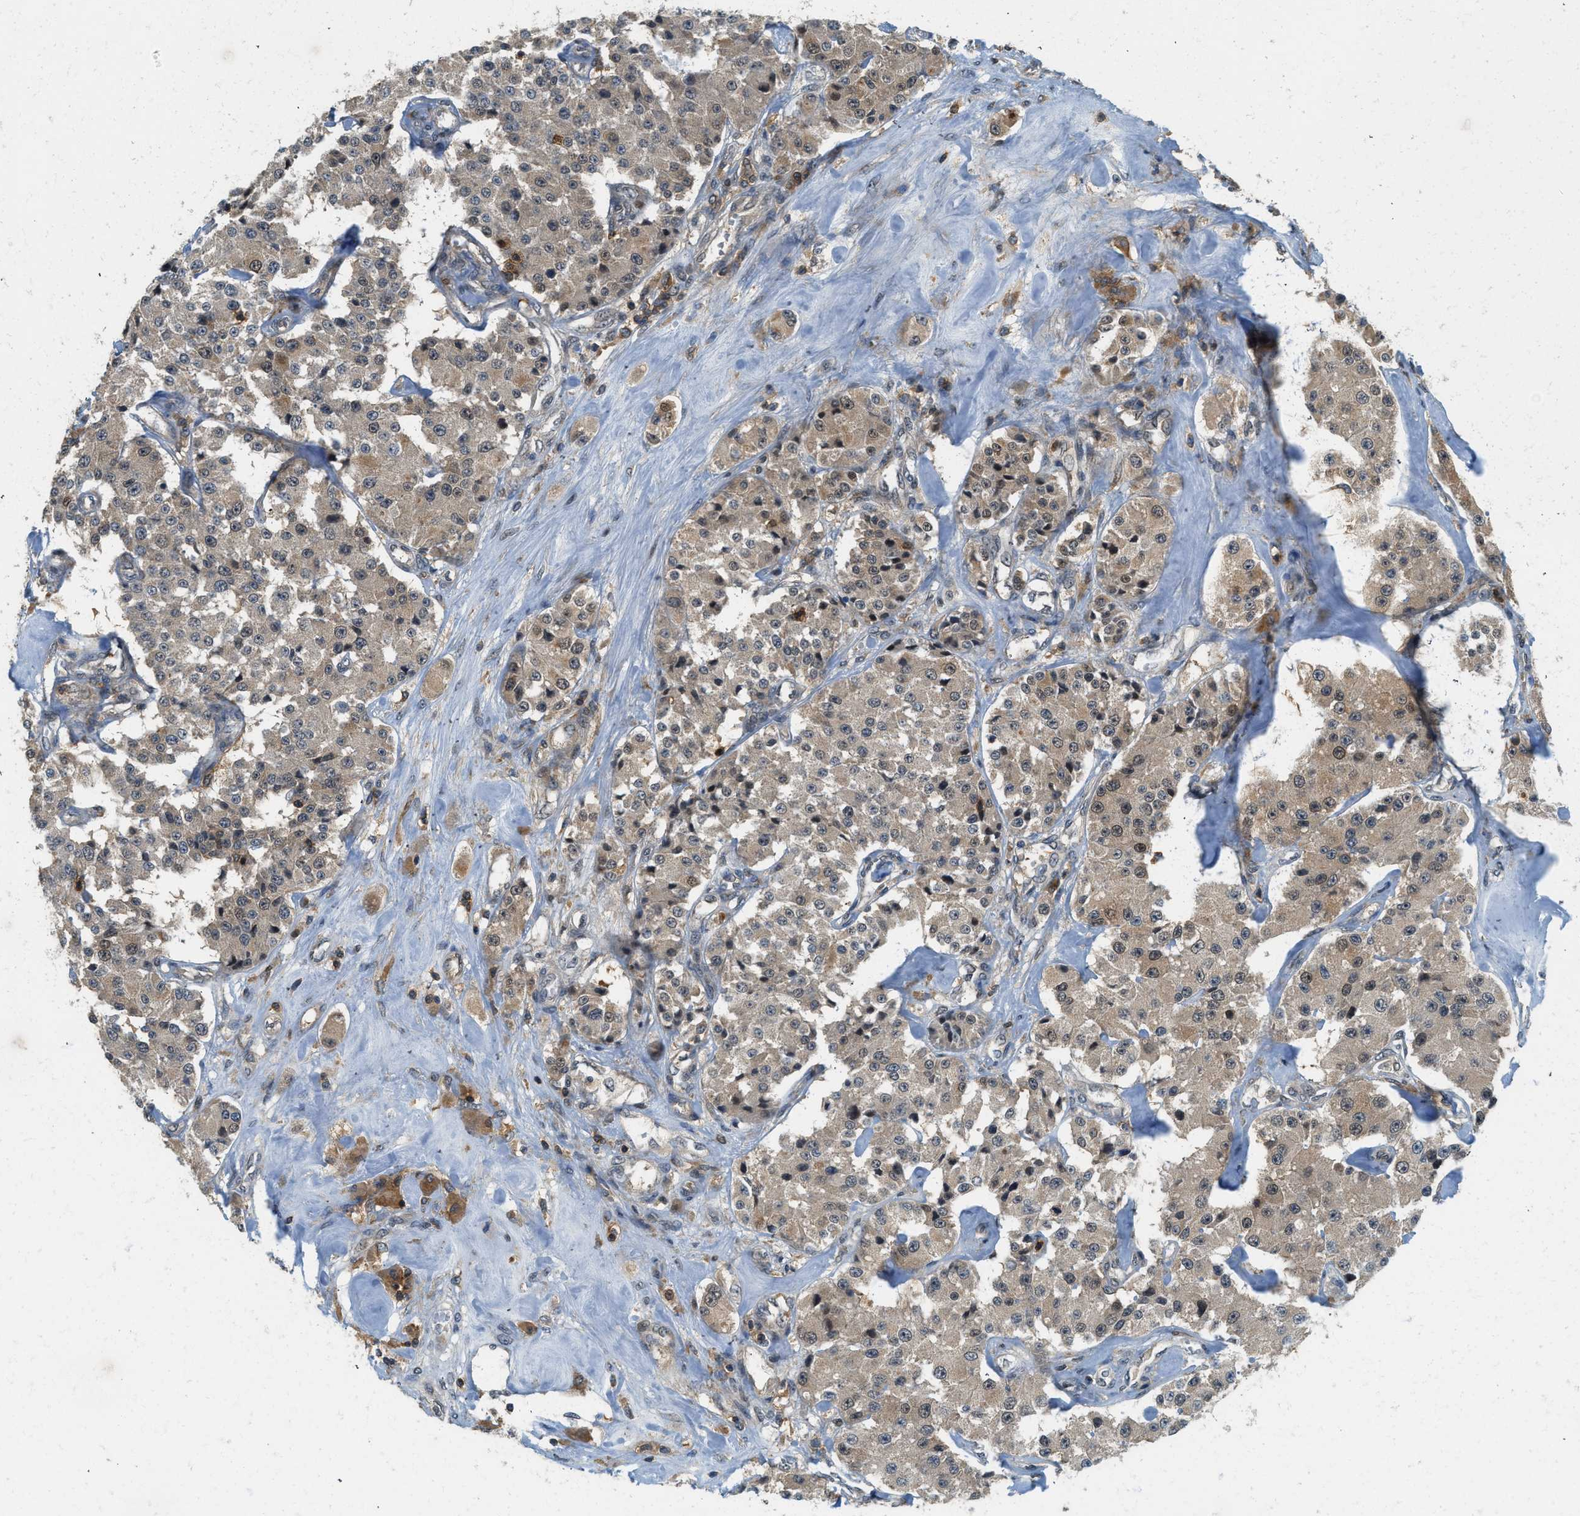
{"staining": {"intensity": "moderate", "quantity": ">75%", "location": "cytoplasmic/membranous,nuclear"}, "tissue": "carcinoid", "cell_type": "Tumor cells", "image_type": "cancer", "snomed": [{"axis": "morphology", "description": "Carcinoid, malignant, NOS"}, {"axis": "topography", "description": "Pancreas"}], "caption": "IHC micrograph of neoplastic tissue: malignant carcinoid stained using immunohistochemistry reveals medium levels of moderate protein expression localized specifically in the cytoplasmic/membranous and nuclear of tumor cells, appearing as a cytoplasmic/membranous and nuclear brown color.", "gene": "GMPPB", "patient": {"sex": "male", "age": 41}}